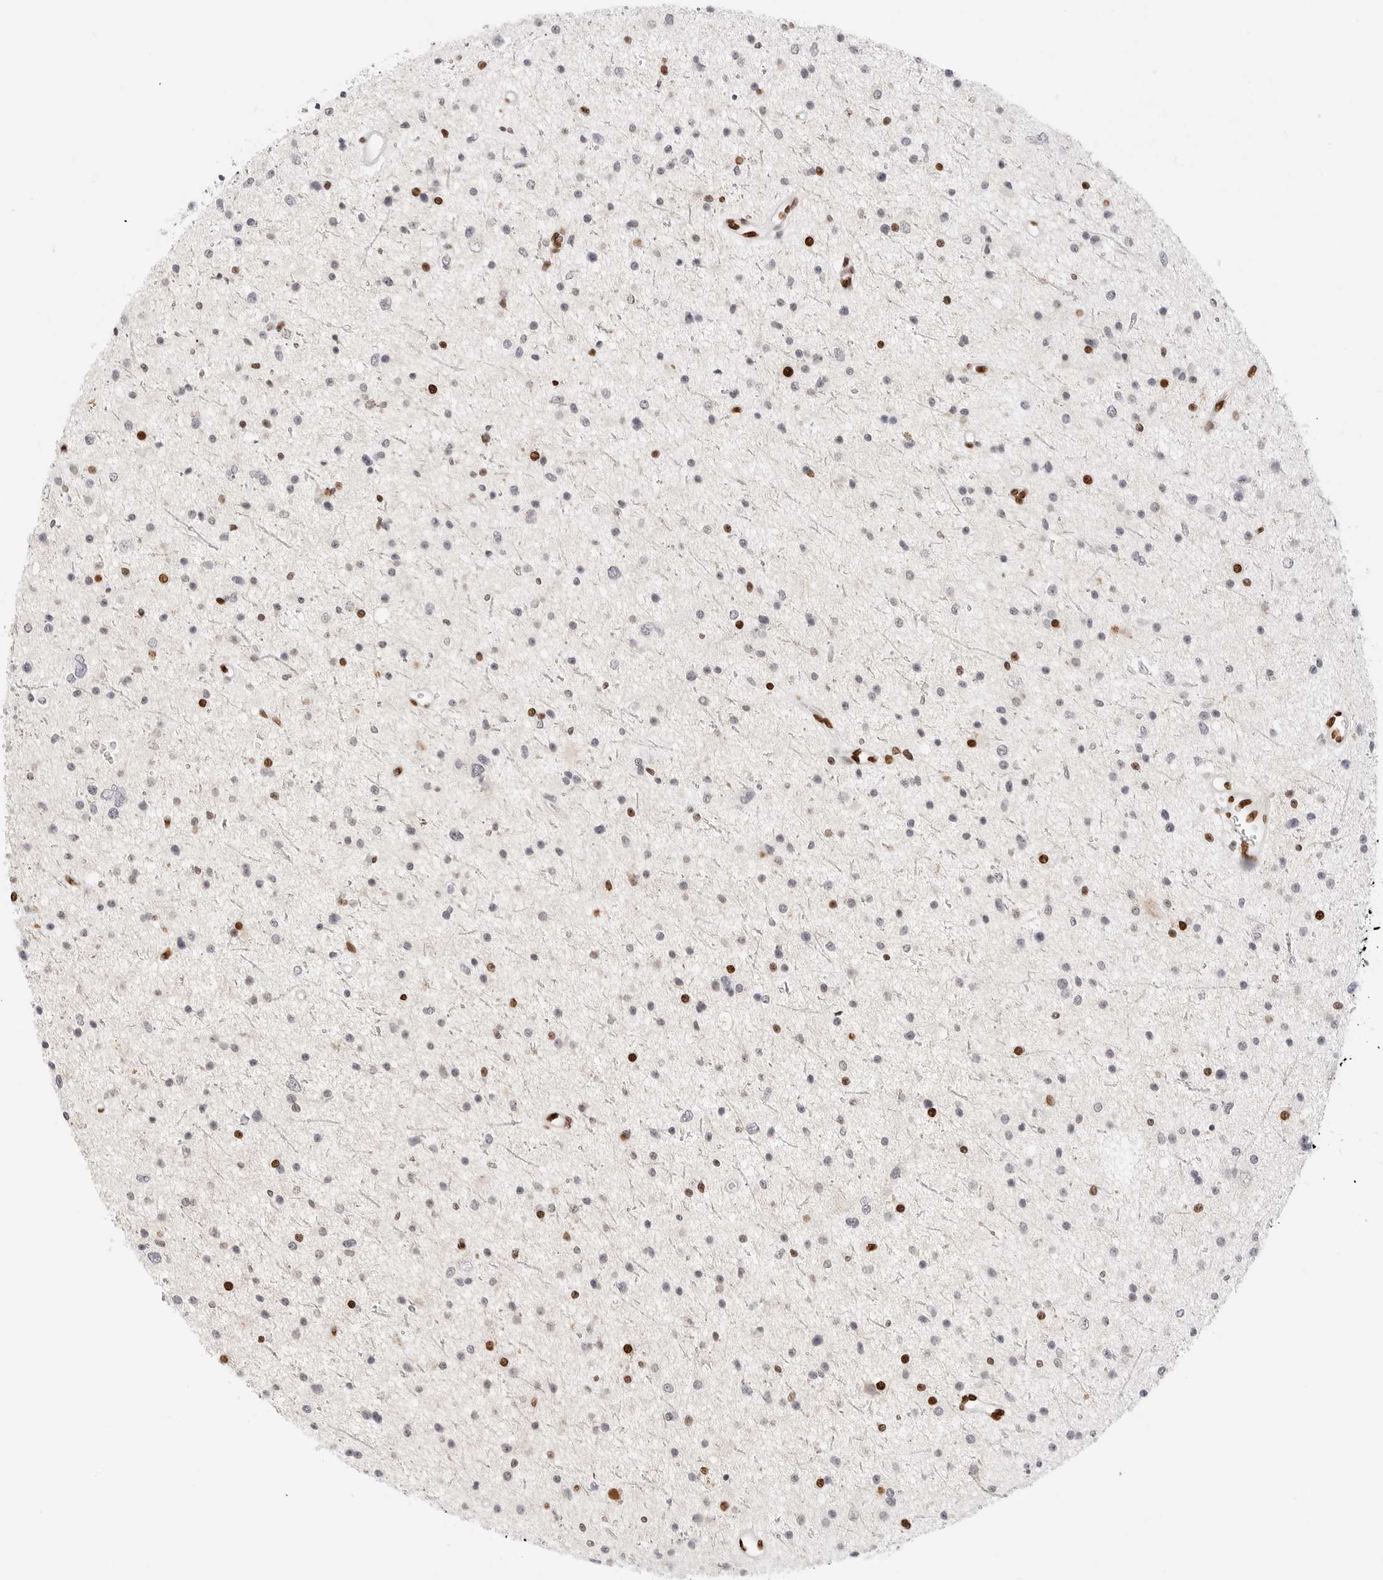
{"staining": {"intensity": "weak", "quantity": "<25%", "location": "nuclear"}, "tissue": "glioma", "cell_type": "Tumor cells", "image_type": "cancer", "snomed": [{"axis": "morphology", "description": "Glioma, malignant, Low grade"}, {"axis": "topography", "description": "Brain"}], "caption": "High power microscopy micrograph of an immunohistochemistry (IHC) image of malignant glioma (low-grade), revealing no significant staining in tumor cells. (Stains: DAB (3,3'-diaminobenzidine) immunohistochemistry (IHC) with hematoxylin counter stain, Microscopy: brightfield microscopy at high magnification).", "gene": "SPIDR", "patient": {"sex": "female", "age": 37}}